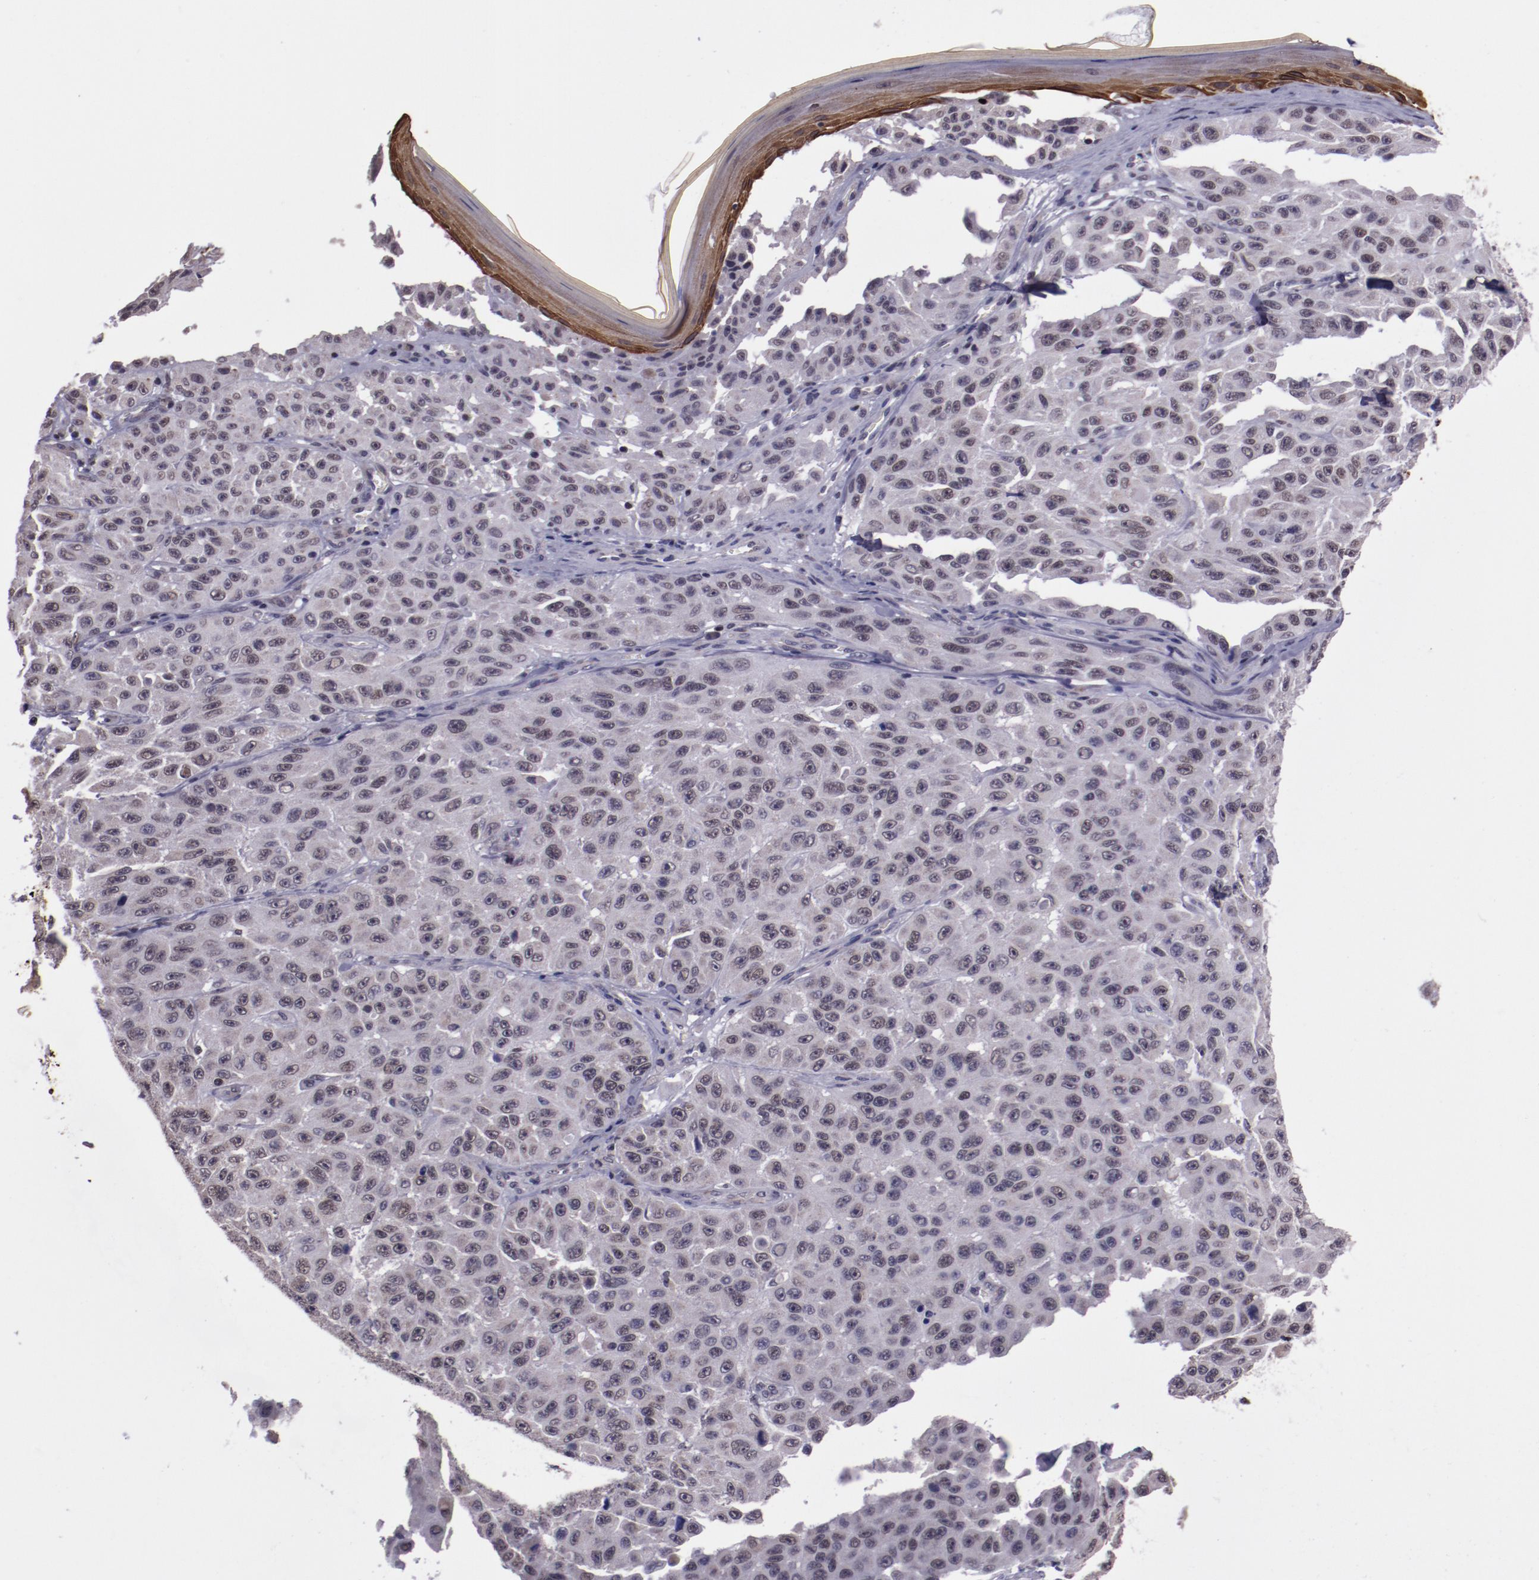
{"staining": {"intensity": "weak", "quantity": "25%-75%", "location": "nuclear"}, "tissue": "melanoma", "cell_type": "Tumor cells", "image_type": "cancer", "snomed": [{"axis": "morphology", "description": "Malignant melanoma, NOS"}, {"axis": "topography", "description": "Skin"}], "caption": "The image reveals a brown stain indicating the presence of a protein in the nuclear of tumor cells in malignant melanoma.", "gene": "ELF1", "patient": {"sex": "male", "age": 30}}